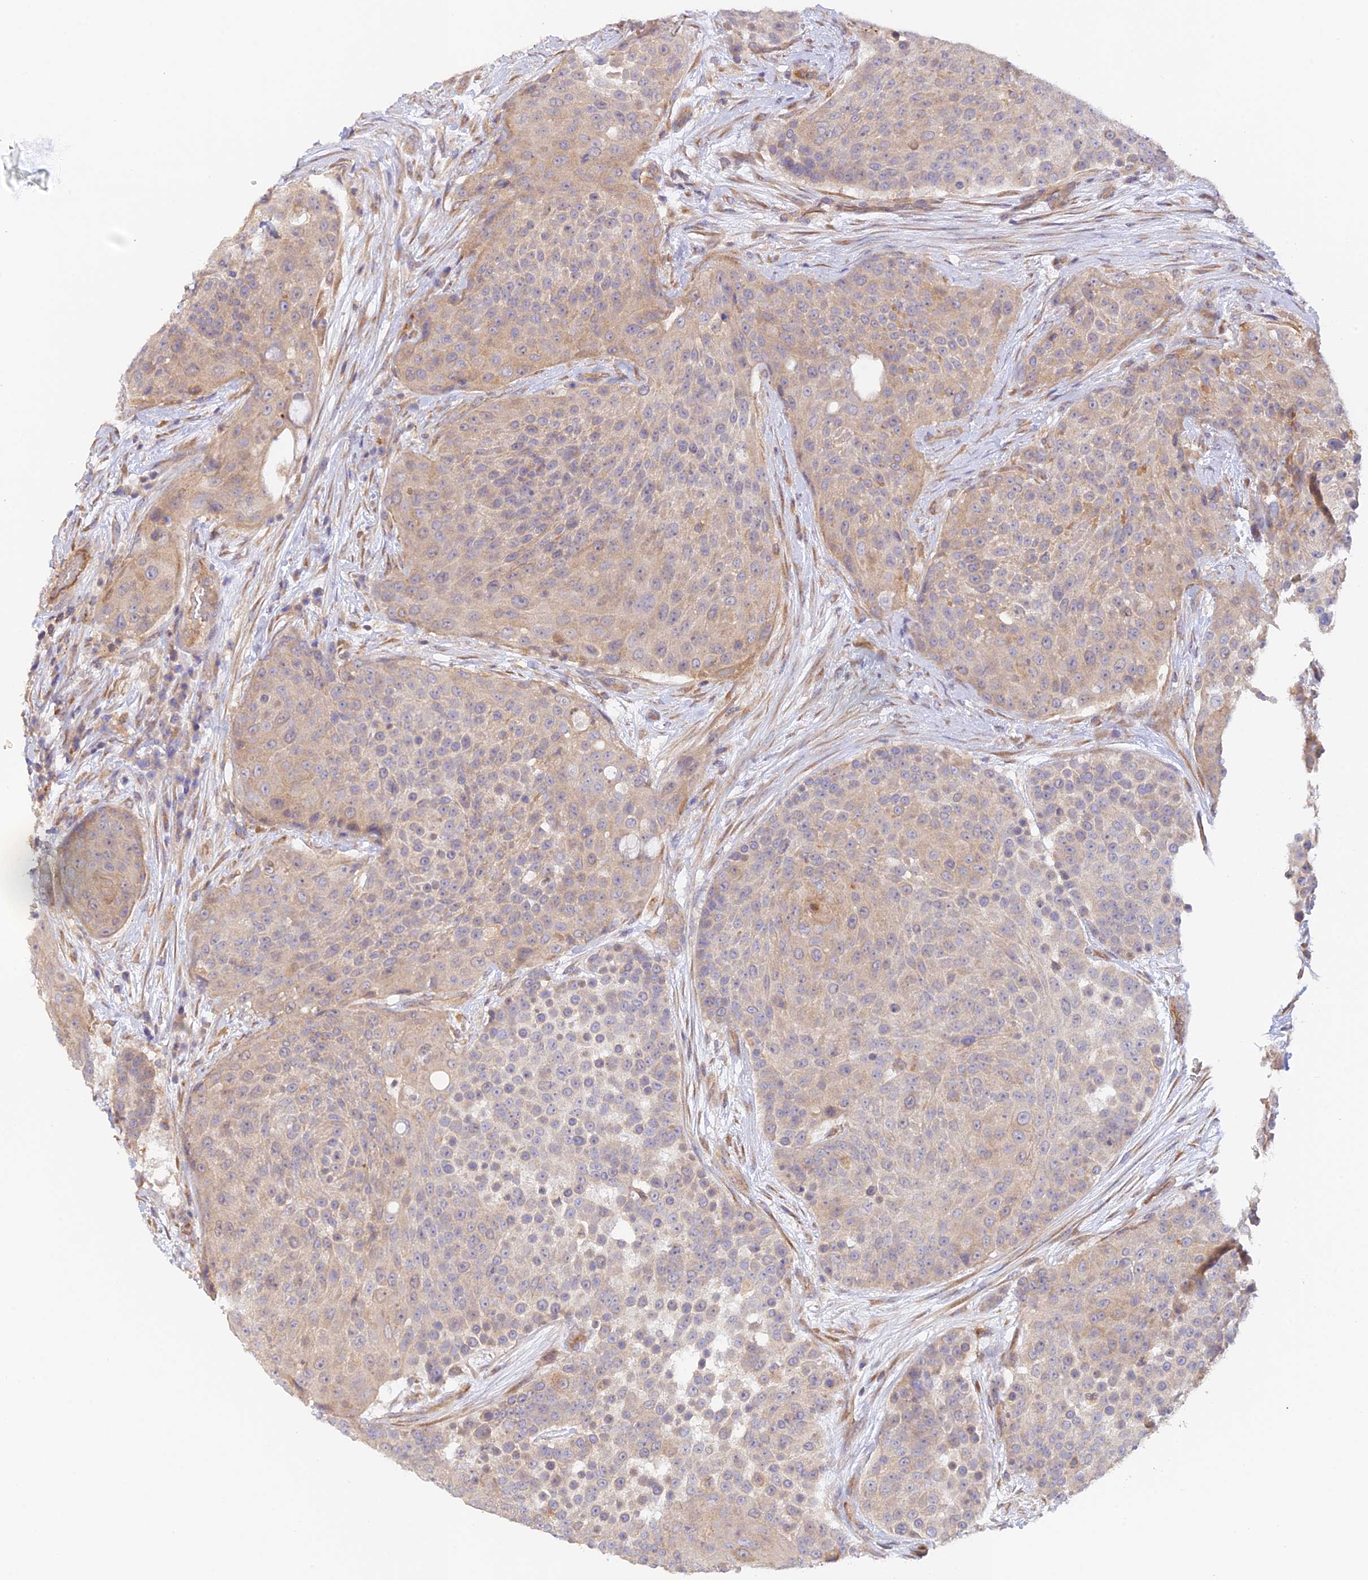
{"staining": {"intensity": "weak", "quantity": "25%-75%", "location": "cytoplasmic/membranous"}, "tissue": "urothelial cancer", "cell_type": "Tumor cells", "image_type": "cancer", "snomed": [{"axis": "morphology", "description": "Urothelial carcinoma, High grade"}, {"axis": "topography", "description": "Urinary bladder"}], "caption": "IHC (DAB (3,3'-diaminobenzidine)) staining of human urothelial cancer shows weak cytoplasmic/membranous protein staining in approximately 25%-75% of tumor cells. (brown staining indicates protein expression, while blue staining denotes nuclei).", "gene": "MYO9A", "patient": {"sex": "female", "age": 63}}